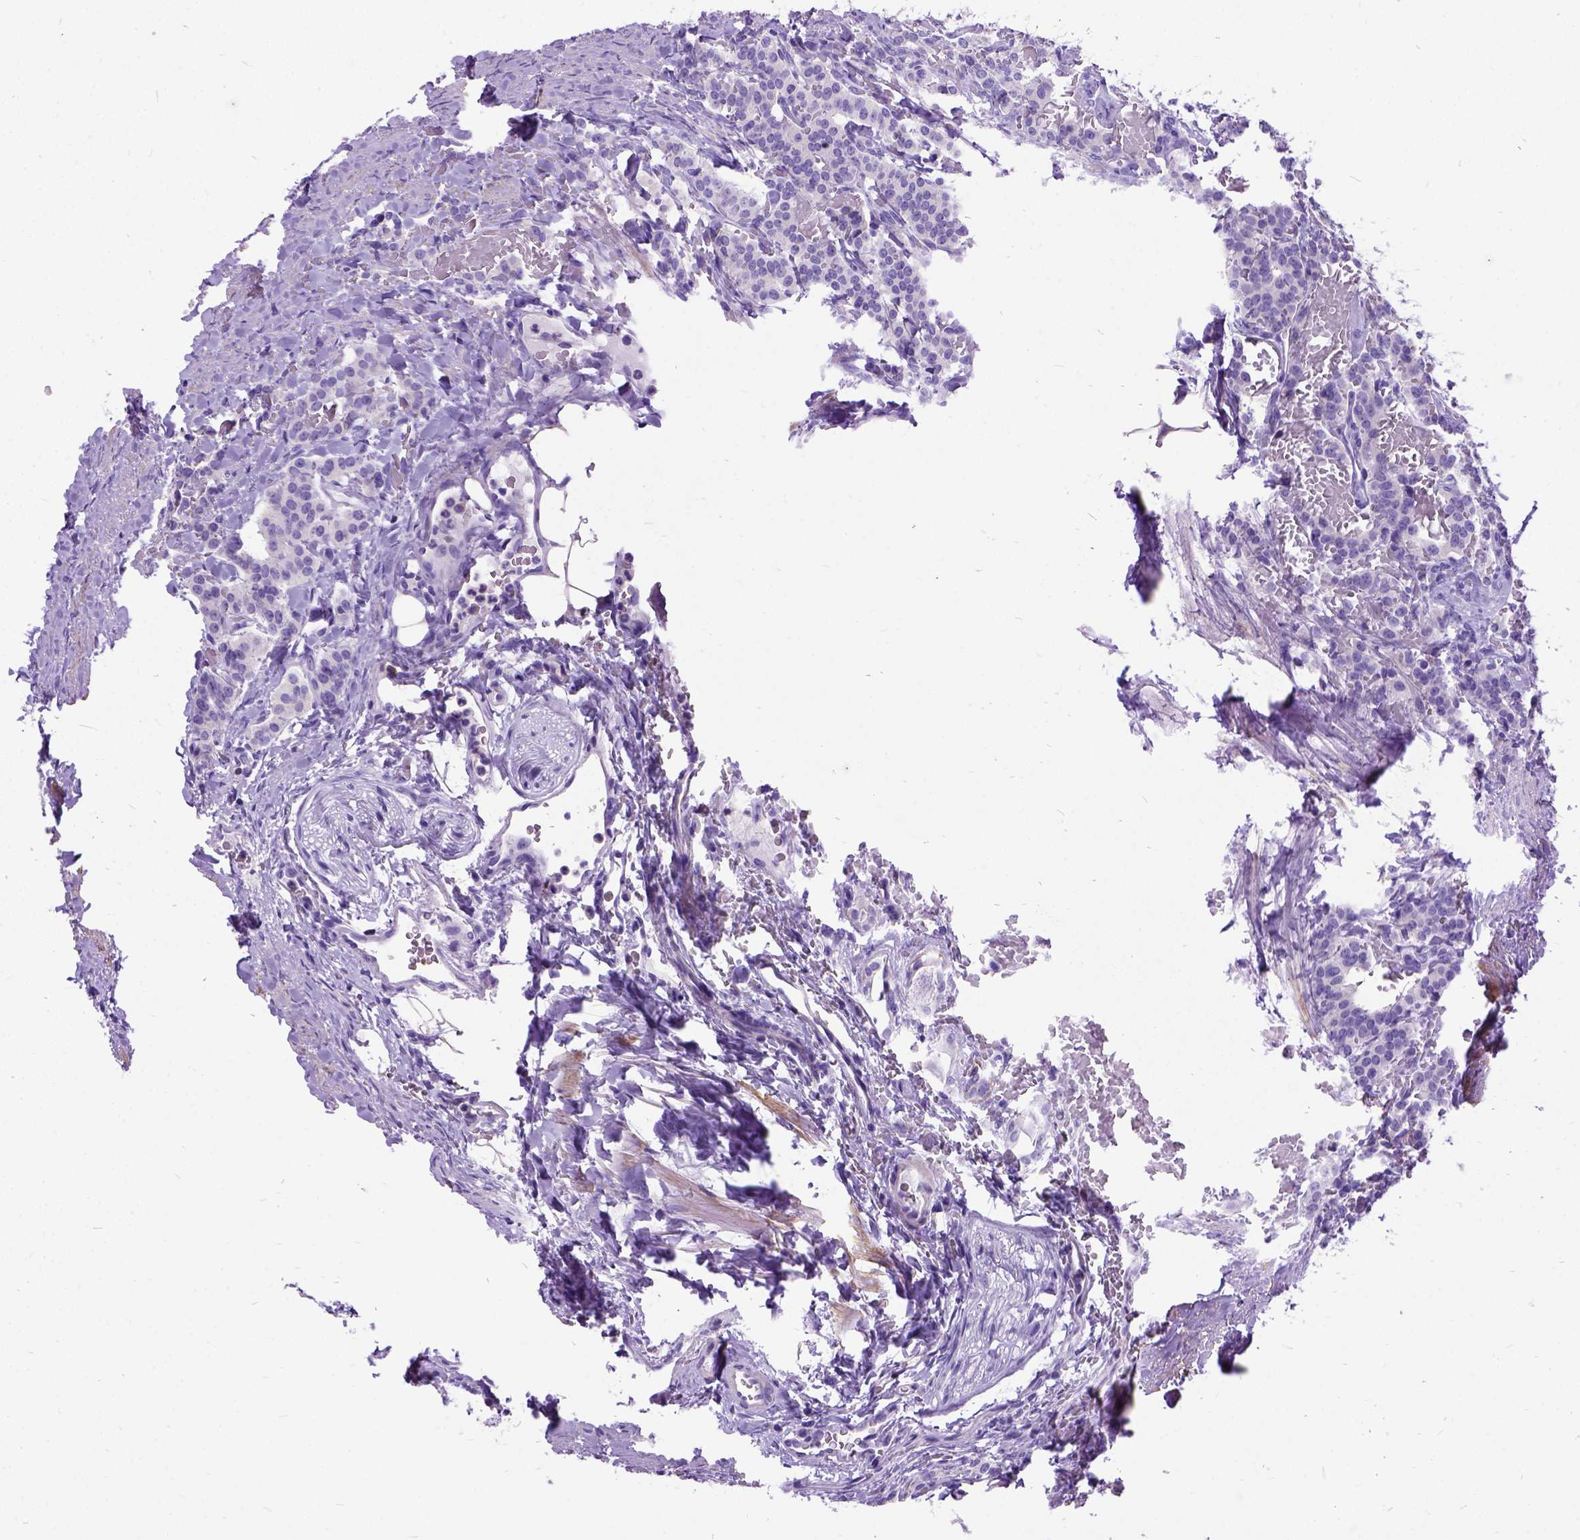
{"staining": {"intensity": "negative", "quantity": "none", "location": "none"}, "tissue": "carcinoid", "cell_type": "Tumor cells", "image_type": "cancer", "snomed": [{"axis": "morphology", "description": "Carcinoid, malignant, NOS"}, {"axis": "topography", "description": "Lung"}], "caption": "This is an immunohistochemistry (IHC) image of carcinoid. There is no positivity in tumor cells.", "gene": "PRG2", "patient": {"sex": "female", "age": 46}}